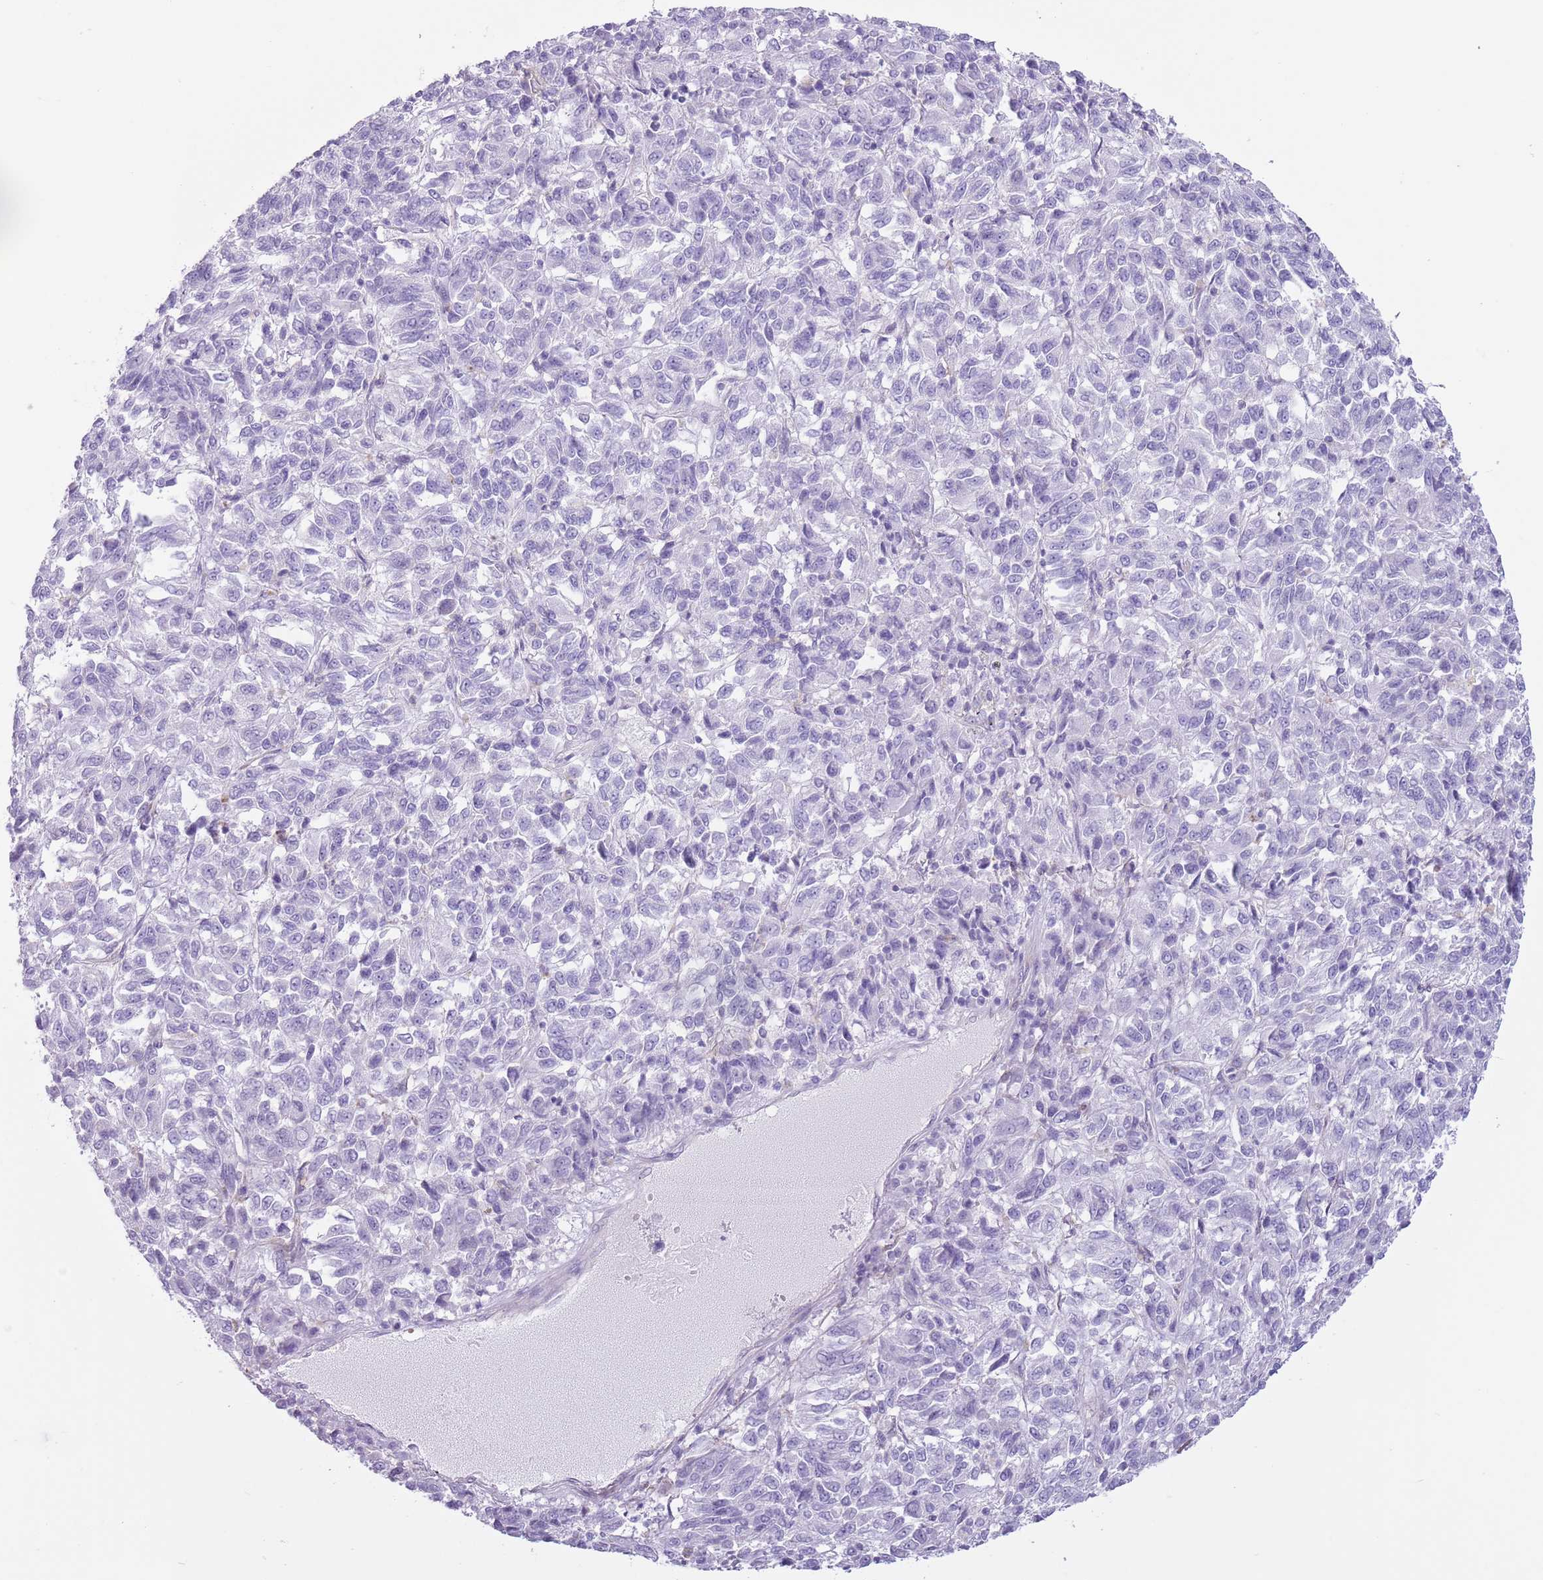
{"staining": {"intensity": "negative", "quantity": "none", "location": "none"}, "tissue": "melanoma", "cell_type": "Tumor cells", "image_type": "cancer", "snomed": [{"axis": "morphology", "description": "Malignant melanoma, Metastatic site"}, {"axis": "topography", "description": "Lung"}], "caption": "Human malignant melanoma (metastatic site) stained for a protein using immunohistochemistry reveals no staining in tumor cells.", "gene": "RBP3", "patient": {"sex": "male", "age": 64}}